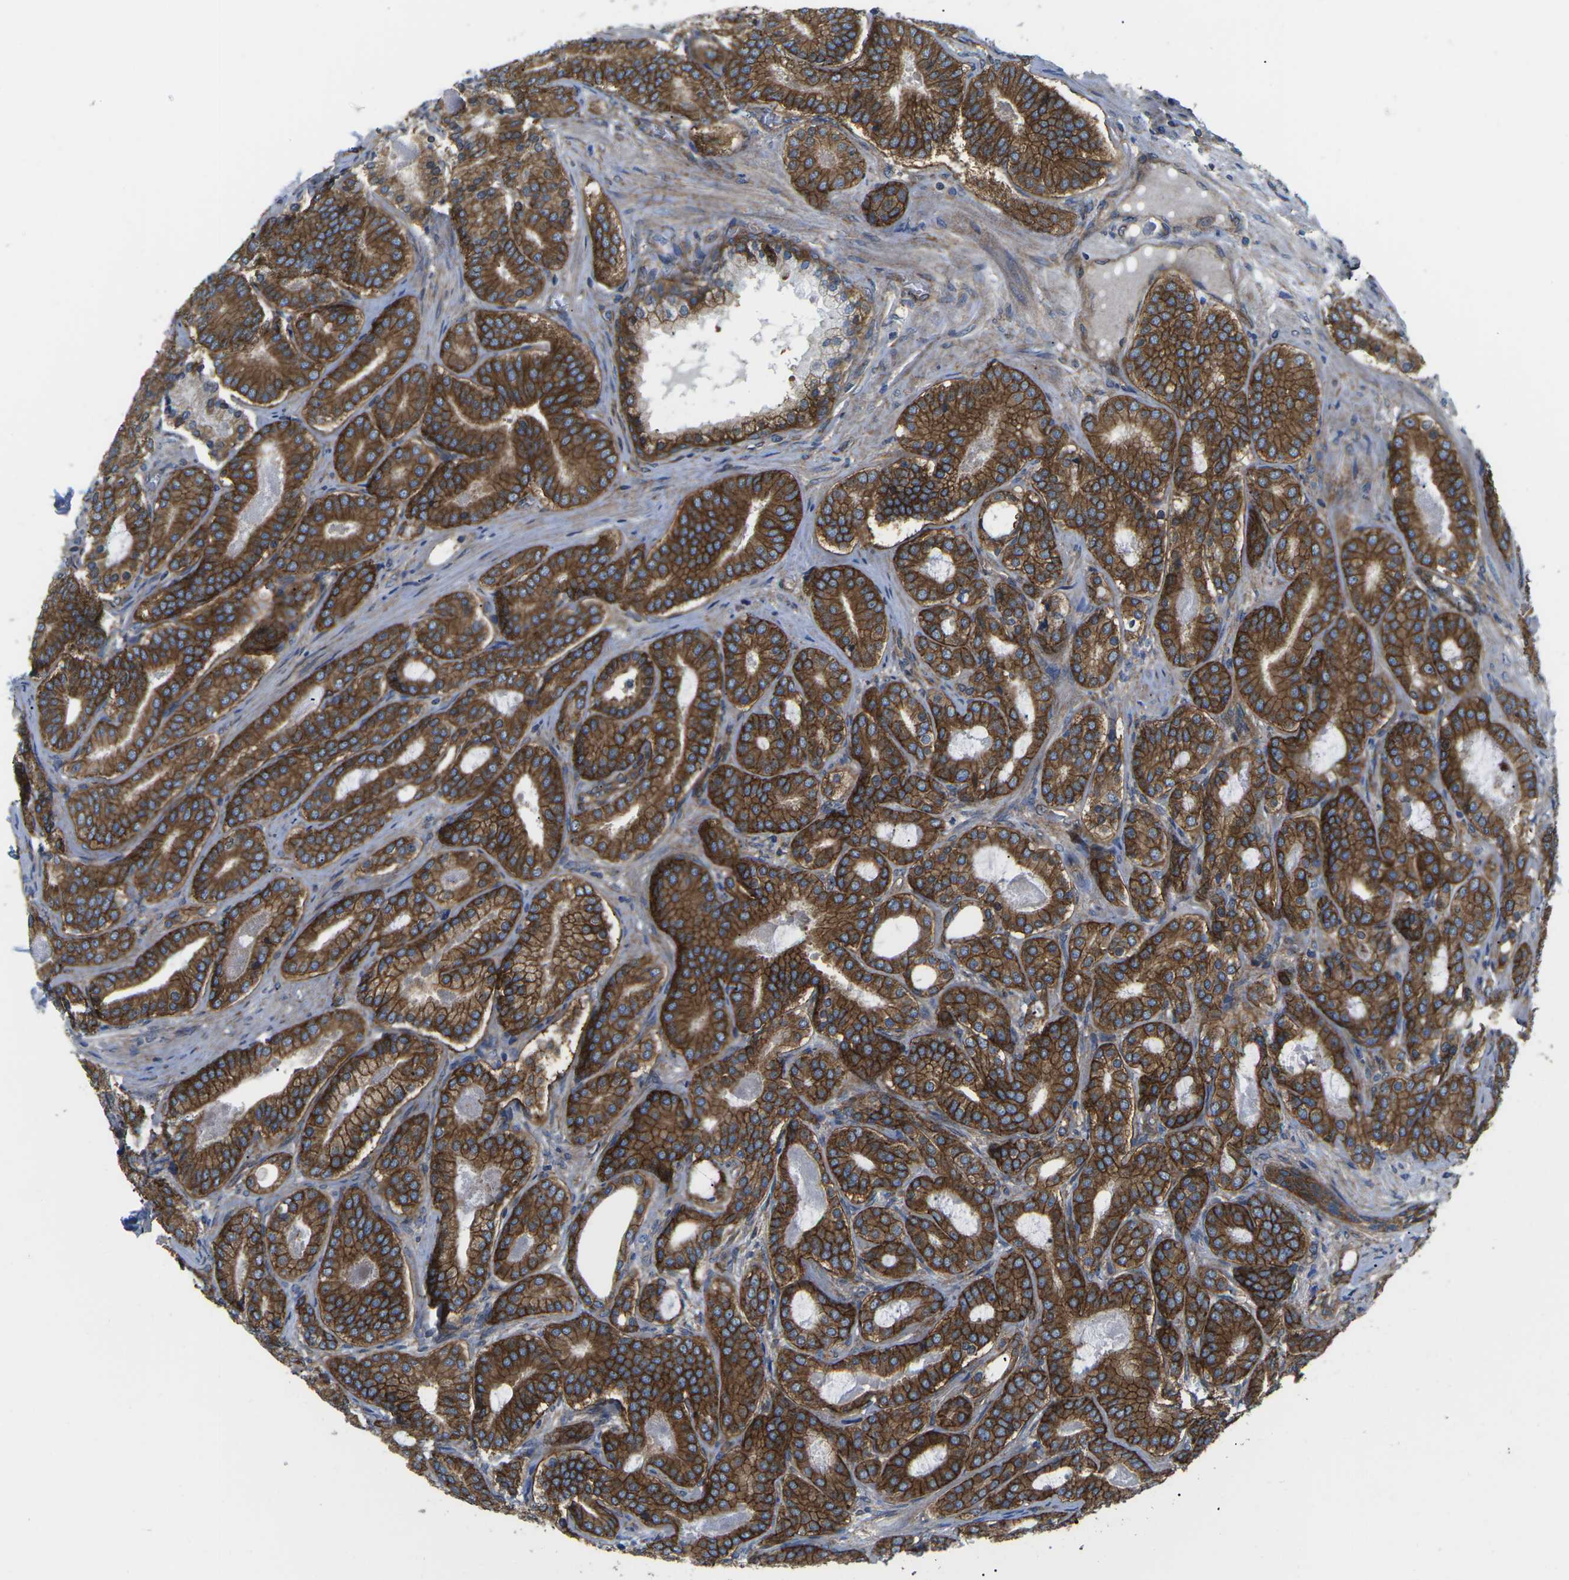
{"staining": {"intensity": "strong", "quantity": ">75%", "location": "cytoplasmic/membranous"}, "tissue": "prostate cancer", "cell_type": "Tumor cells", "image_type": "cancer", "snomed": [{"axis": "morphology", "description": "Adenocarcinoma, High grade"}, {"axis": "topography", "description": "Prostate"}], "caption": "An immunohistochemistry (IHC) image of neoplastic tissue is shown. Protein staining in brown labels strong cytoplasmic/membranous positivity in prostate adenocarcinoma (high-grade) within tumor cells.", "gene": "DLG1", "patient": {"sex": "male", "age": 60}}